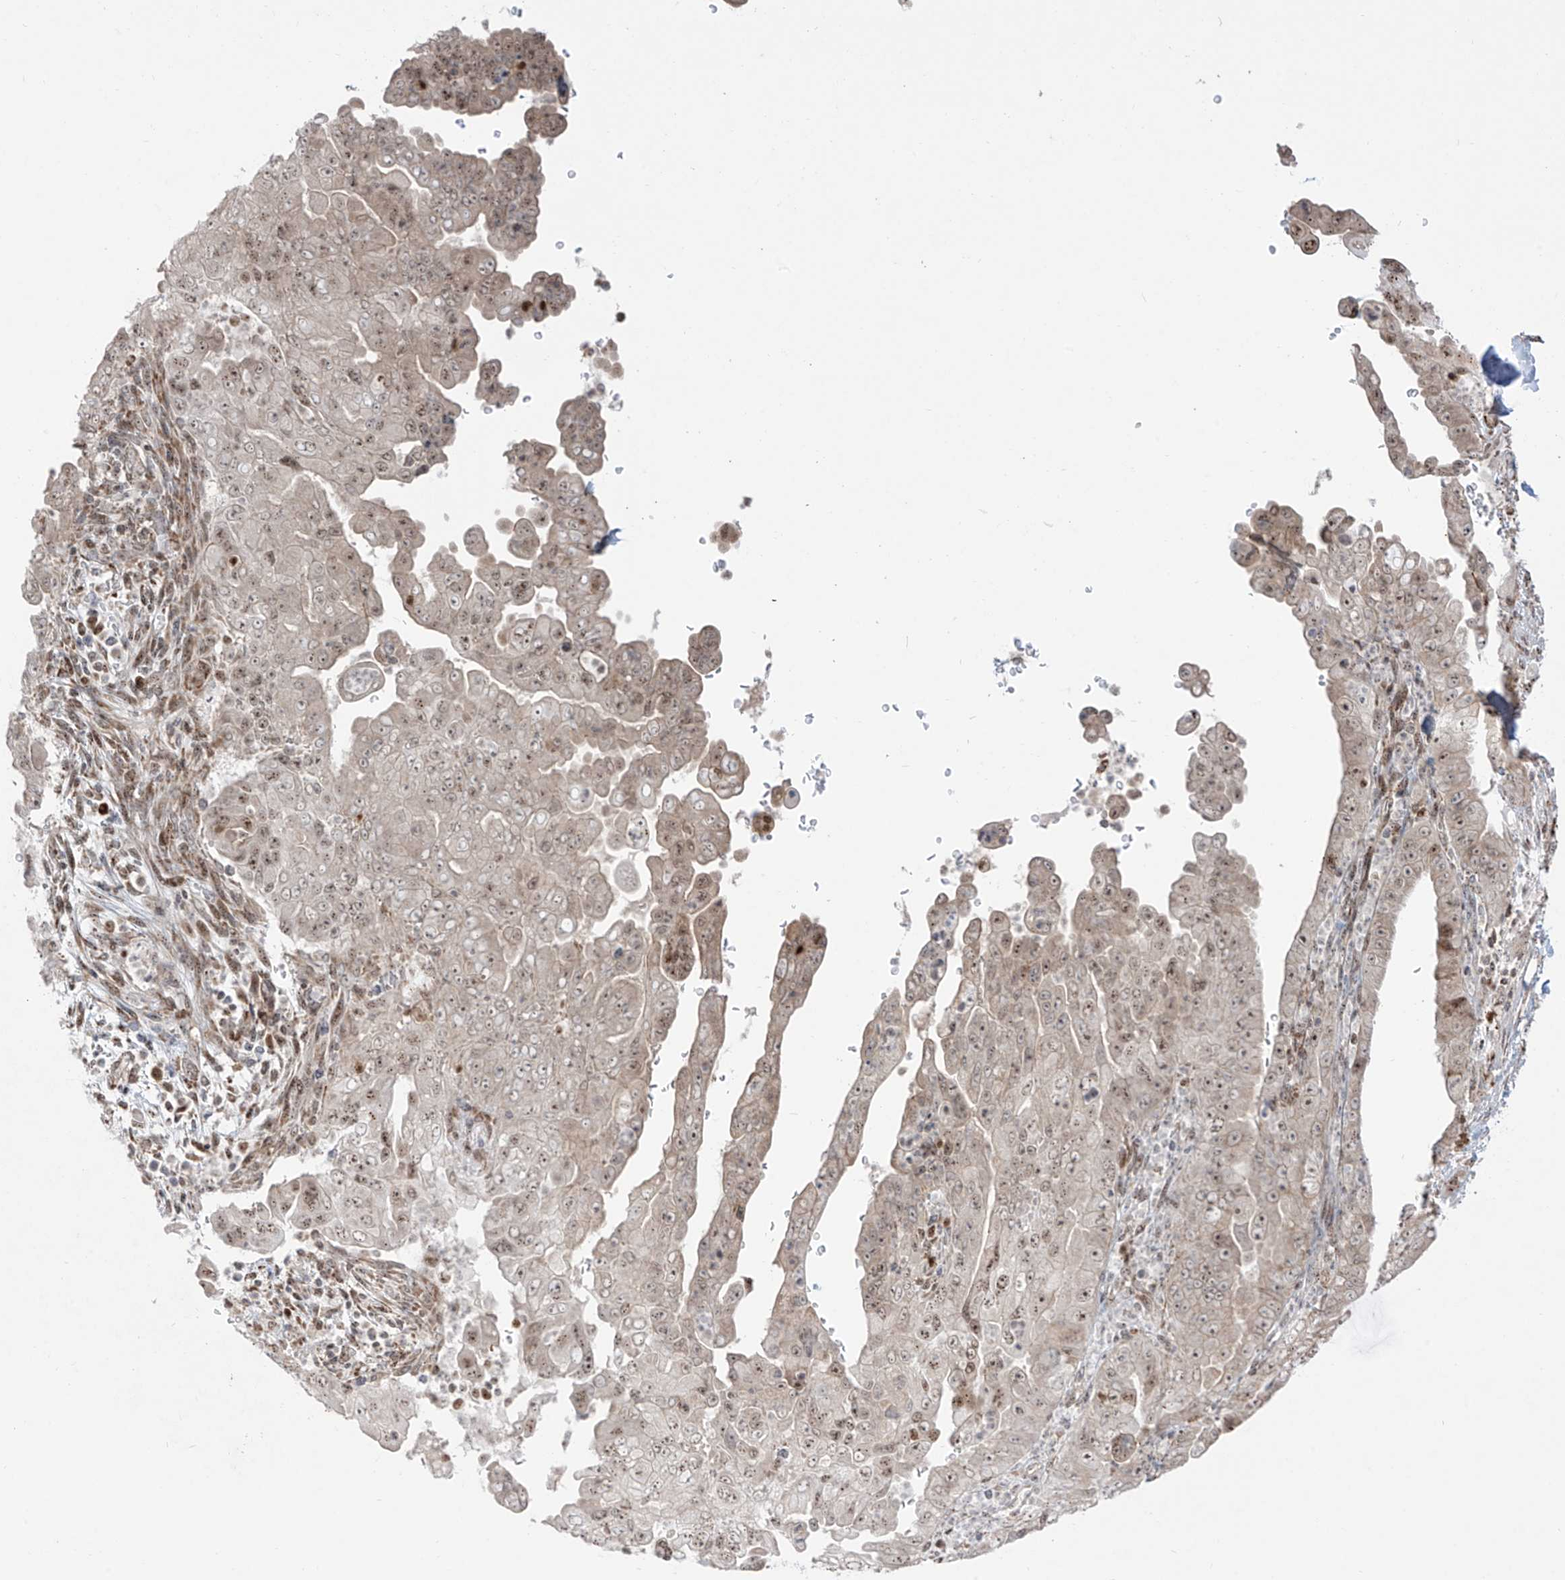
{"staining": {"intensity": "weak", "quantity": ">75%", "location": "cytoplasmic/membranous,nuclear"}, "tissue": "pancreatic cancer", "cell_type": "Tumor cells", "image_type": "cancer", "snomed": [{"axis": "morphology", "description": "Adenocarcinoma, NOS"}, {"axis": "topography", "description": "Pancreas"}], "caption": "IHC (DAB) staining of human pancreatic adenocarcinoma shows weak cytoplasmic/membranous and nuclear protein staining in approximately >75% of tumor cells.", "gene": "ZBTB8A", "patient": {"sex": "female", "age": 78}}